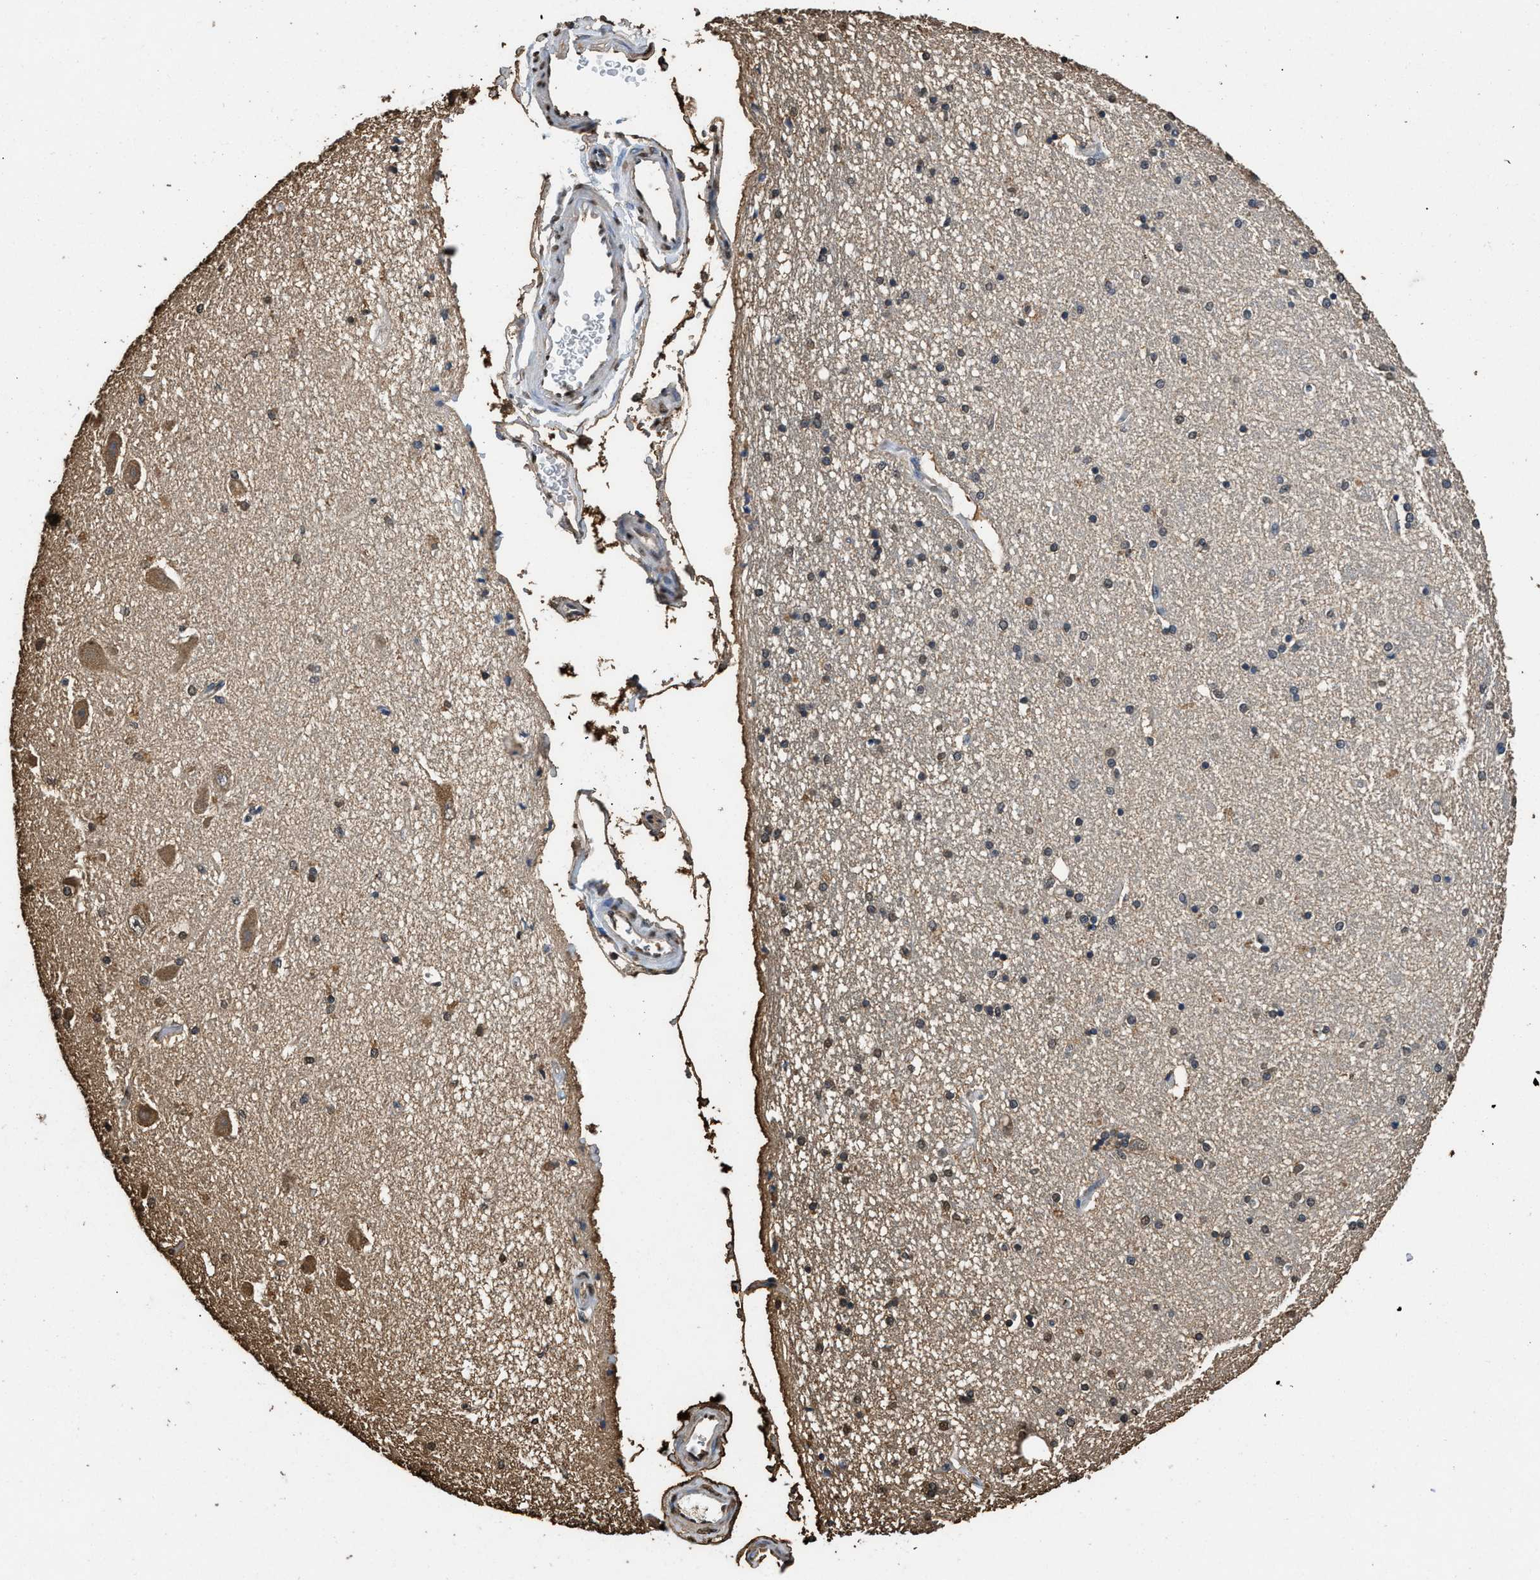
{"staining": {"intensity": "moderate", "quantity": "25%-75%", "location": "cytoplasmic/membranous,nuclear"}, "tissue": "hippocampus", "cell_type": "Glial cells", "image_type": "normal", "snomed": [{"axis": "morphology", "description": "Normal tissue, NOS"}, {"axis": "topography", "description": "Hippocampus"}], "caption": "A high-resolution micrograph shows immunohistochemistry staining of unremarkable hippocampus, which shows moderate cytoplasmic/membranous,nuclear staining in about 25%-75% of glial cells. Using DAB (3,3'-diaminobenzidine) (brown) and hematoxylin (blue) stains, captured at high magnification using brightfield microscopy.", "gene": "GAPDH", "patient": {"sex": "female", "age": 54}}